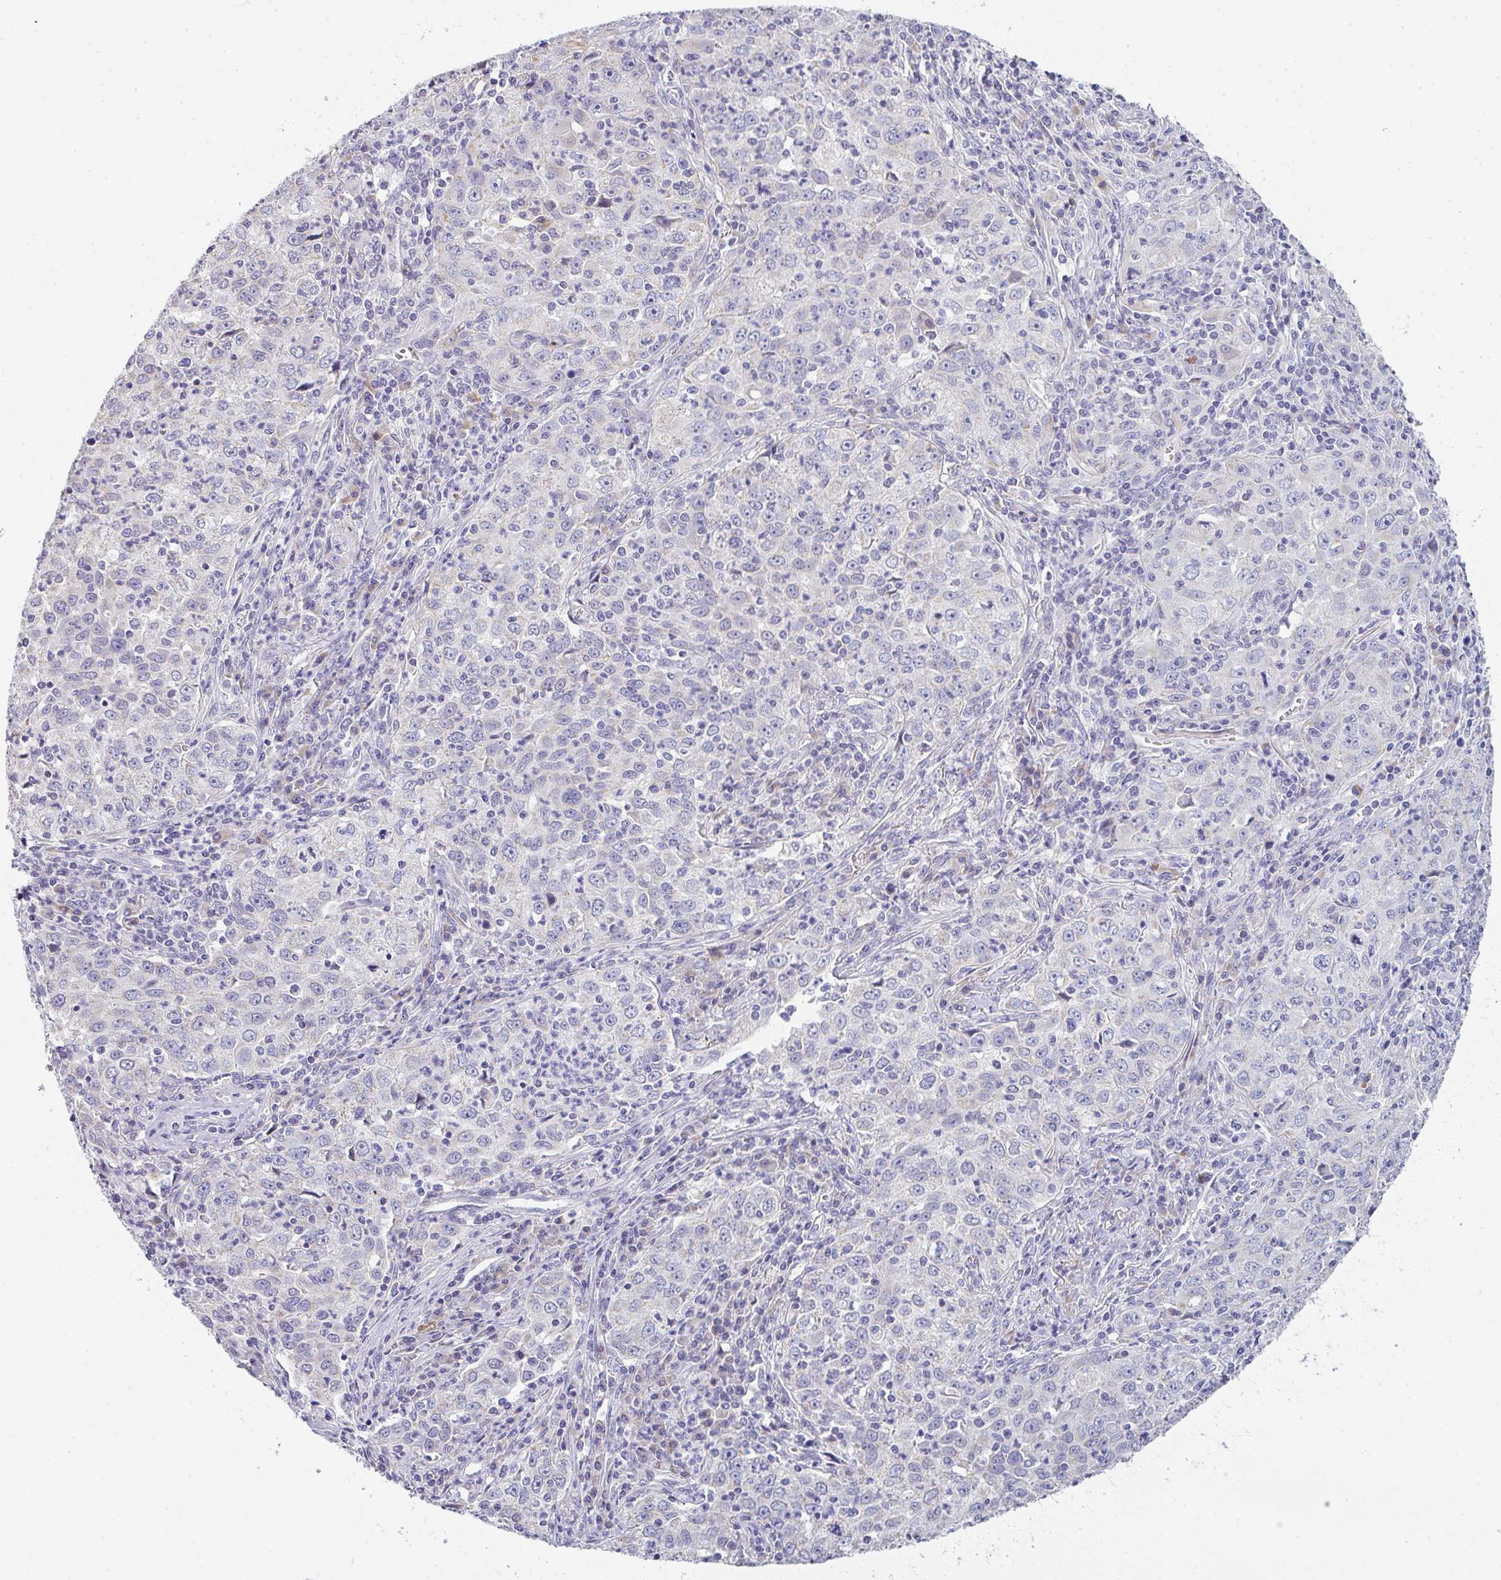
{"staining": {"intensity": "moderate", "quantity": "<25%", "location": "cytoplasmic/membranous"}, "tissue": "lung cancer", "cell_type": "Tumor cells", "image_type": "cancer", "snomed": [{"axis": "morphology", "description": "Squamous cell carcinoma, NOS"}, {"axis": "topography", "description": "Lung"}], "caption": "Lung cancer (squamous cell carcinoma) stained with immunohistochemistry exhibits moderate cytoplasmic/membranous expression in about <25% of tumor cells. (DAB (3,3'-diaminobenzidine) IHC, brown staining for protein, blue staining for nuclei).", "gene": "CACNA1S", "patient": {"sex": "male", "age": 71}}